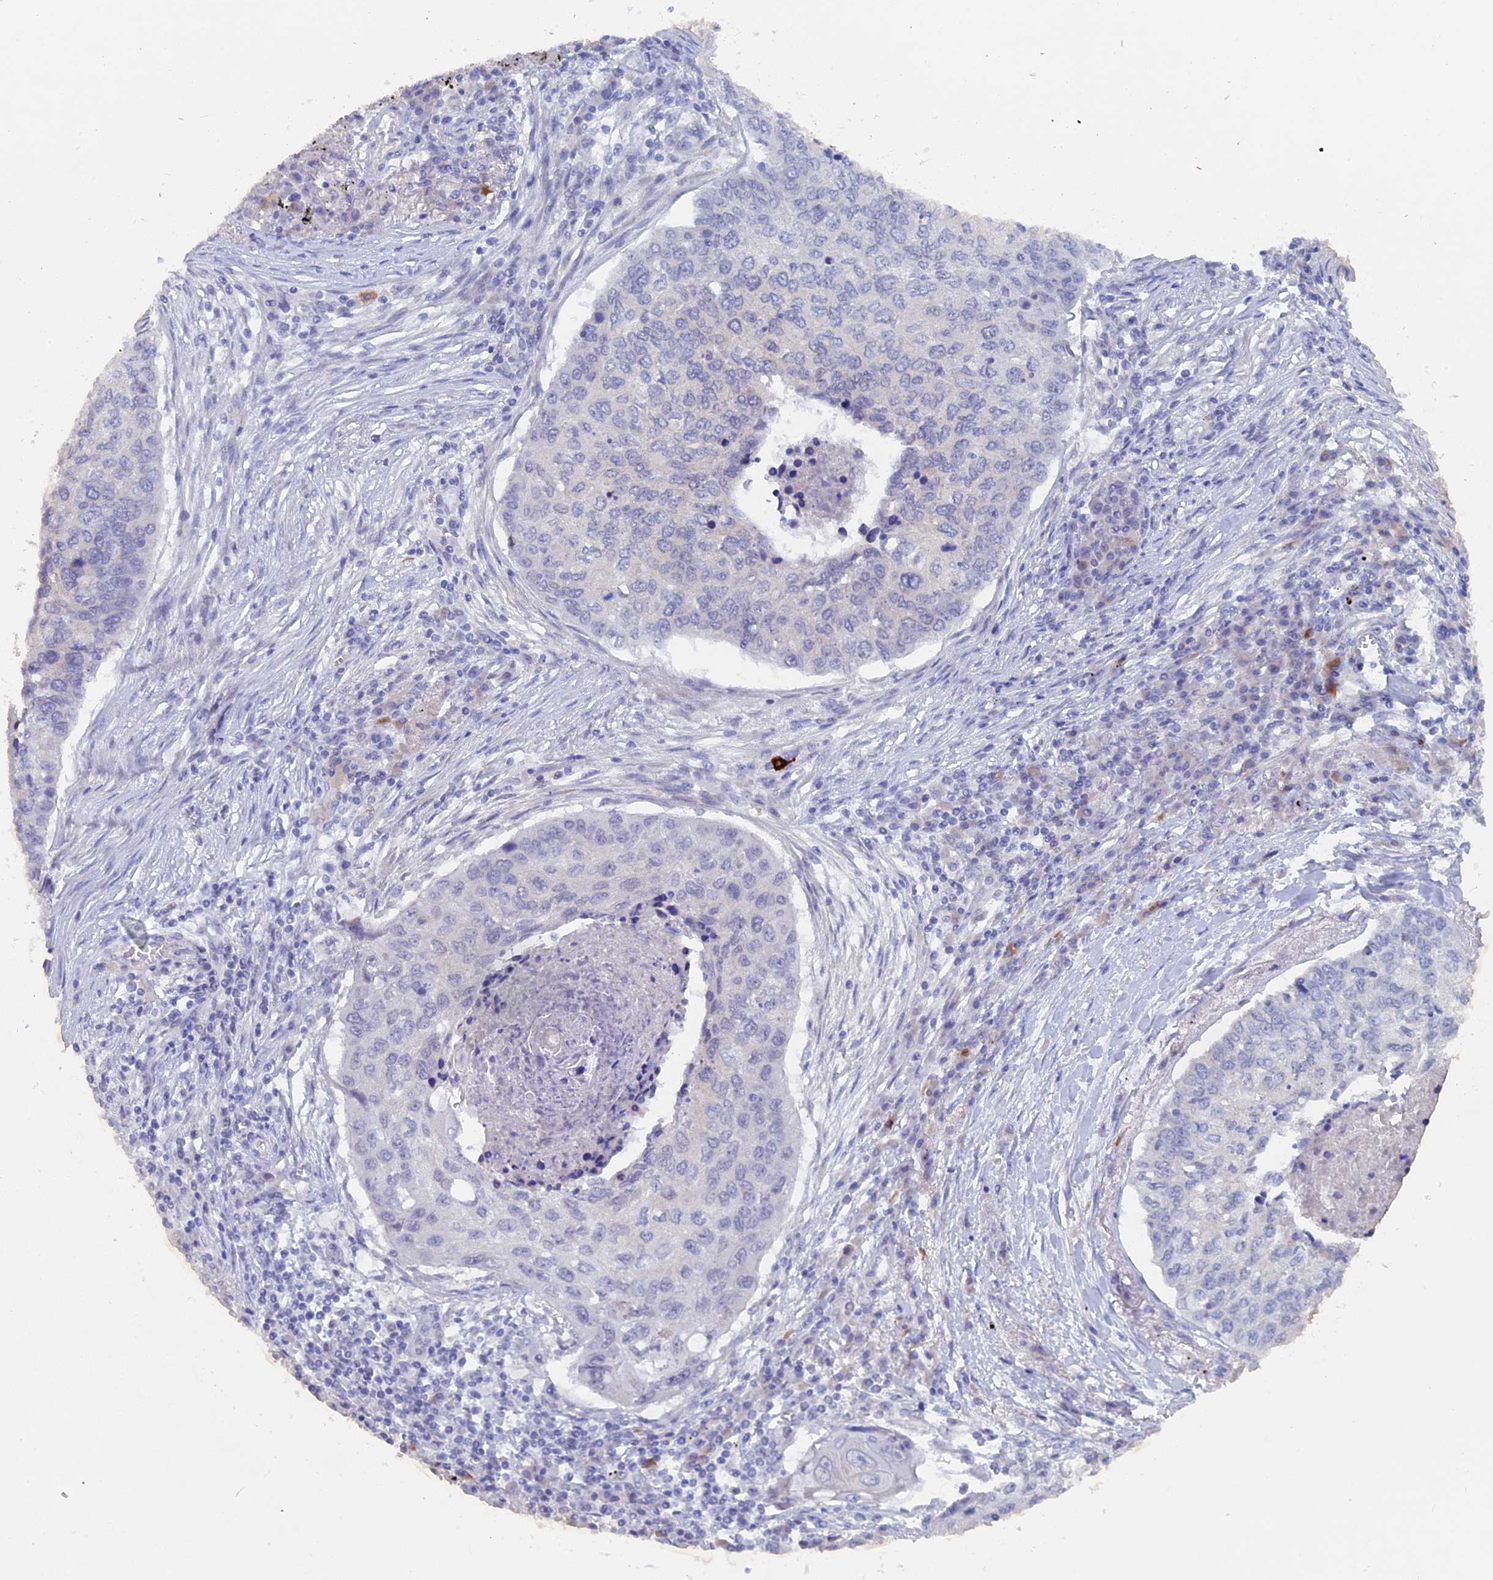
{"staining": {"intensity": "negative", "quantity": "none", "location": "none"}, "tissue": "lung cancer", "cell_type": "Tumor cells", "image_type": "cancer", "snomed": [{"axis": "morphology", "description": "Squamous cell carcinoma, NOS"}, {"axis": "topography", "description": "Lung"}], "caption": "Immunohistochemistry (IHC) of human lung cancer exhibits no positivity in tumor cells. Nuclei are stained in blue.", "gene": "DACT3", "patient": {"sex": "female", "age": 63}}